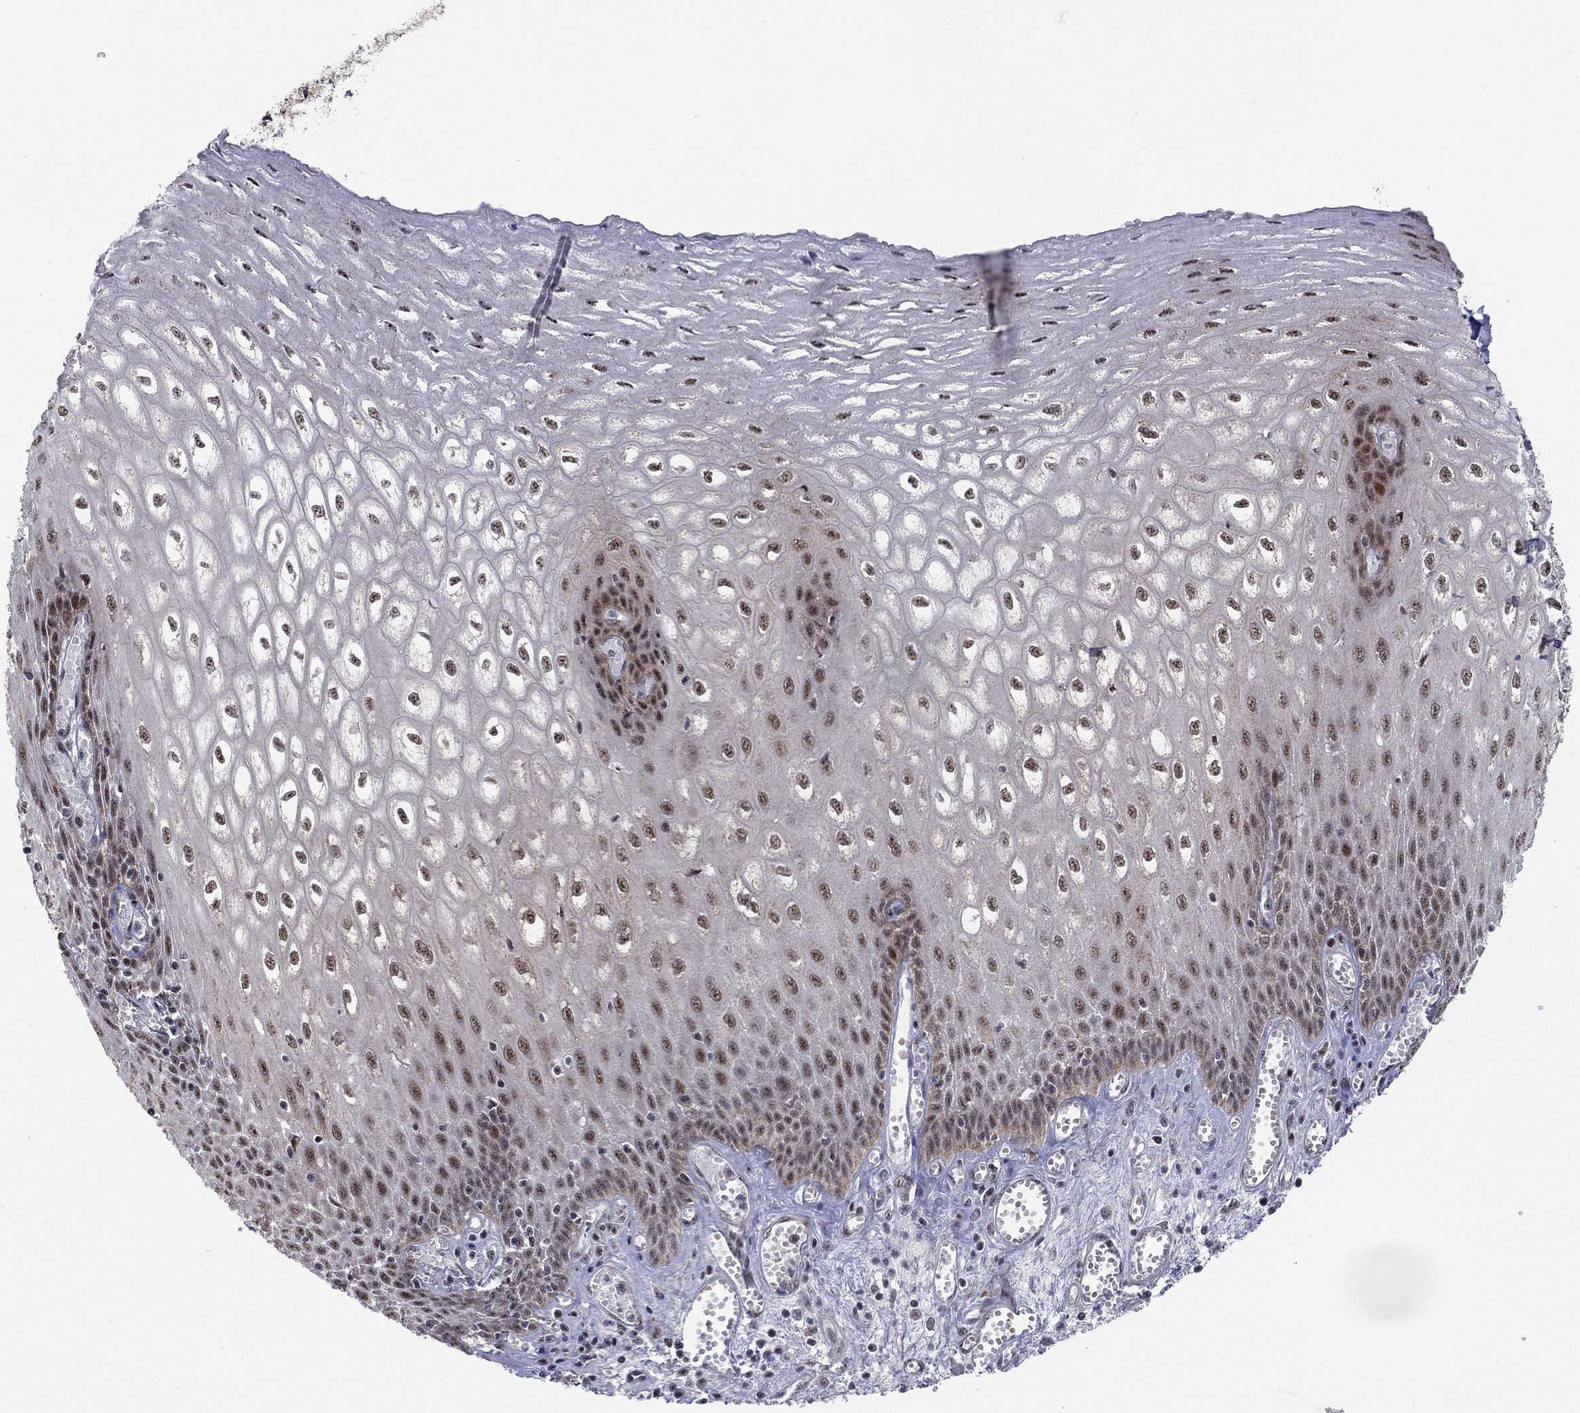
{"staining": {"intensity": "moderate", "quantity": "25%-75%", "location": "cytoplasmic/membranous,nuclear"}, "tissue": "esophagus", "cell_type": "Squamous epithelial cells", "image_type": "normal", "snomed": [{"axis": "morphology", "description": "Normal tissue, NOS"}, {"axis": "topography", "description": "Esophagus"}], "caption": "Immunohistochemical staining of benign human esophagus reveals moderate cytoplasmic/membranous,nuclear protein staining in about 25%-75% of squamous epithelial cells.", "gene": "ZNF395", "patient": {"sex": "male", "age": 58}}